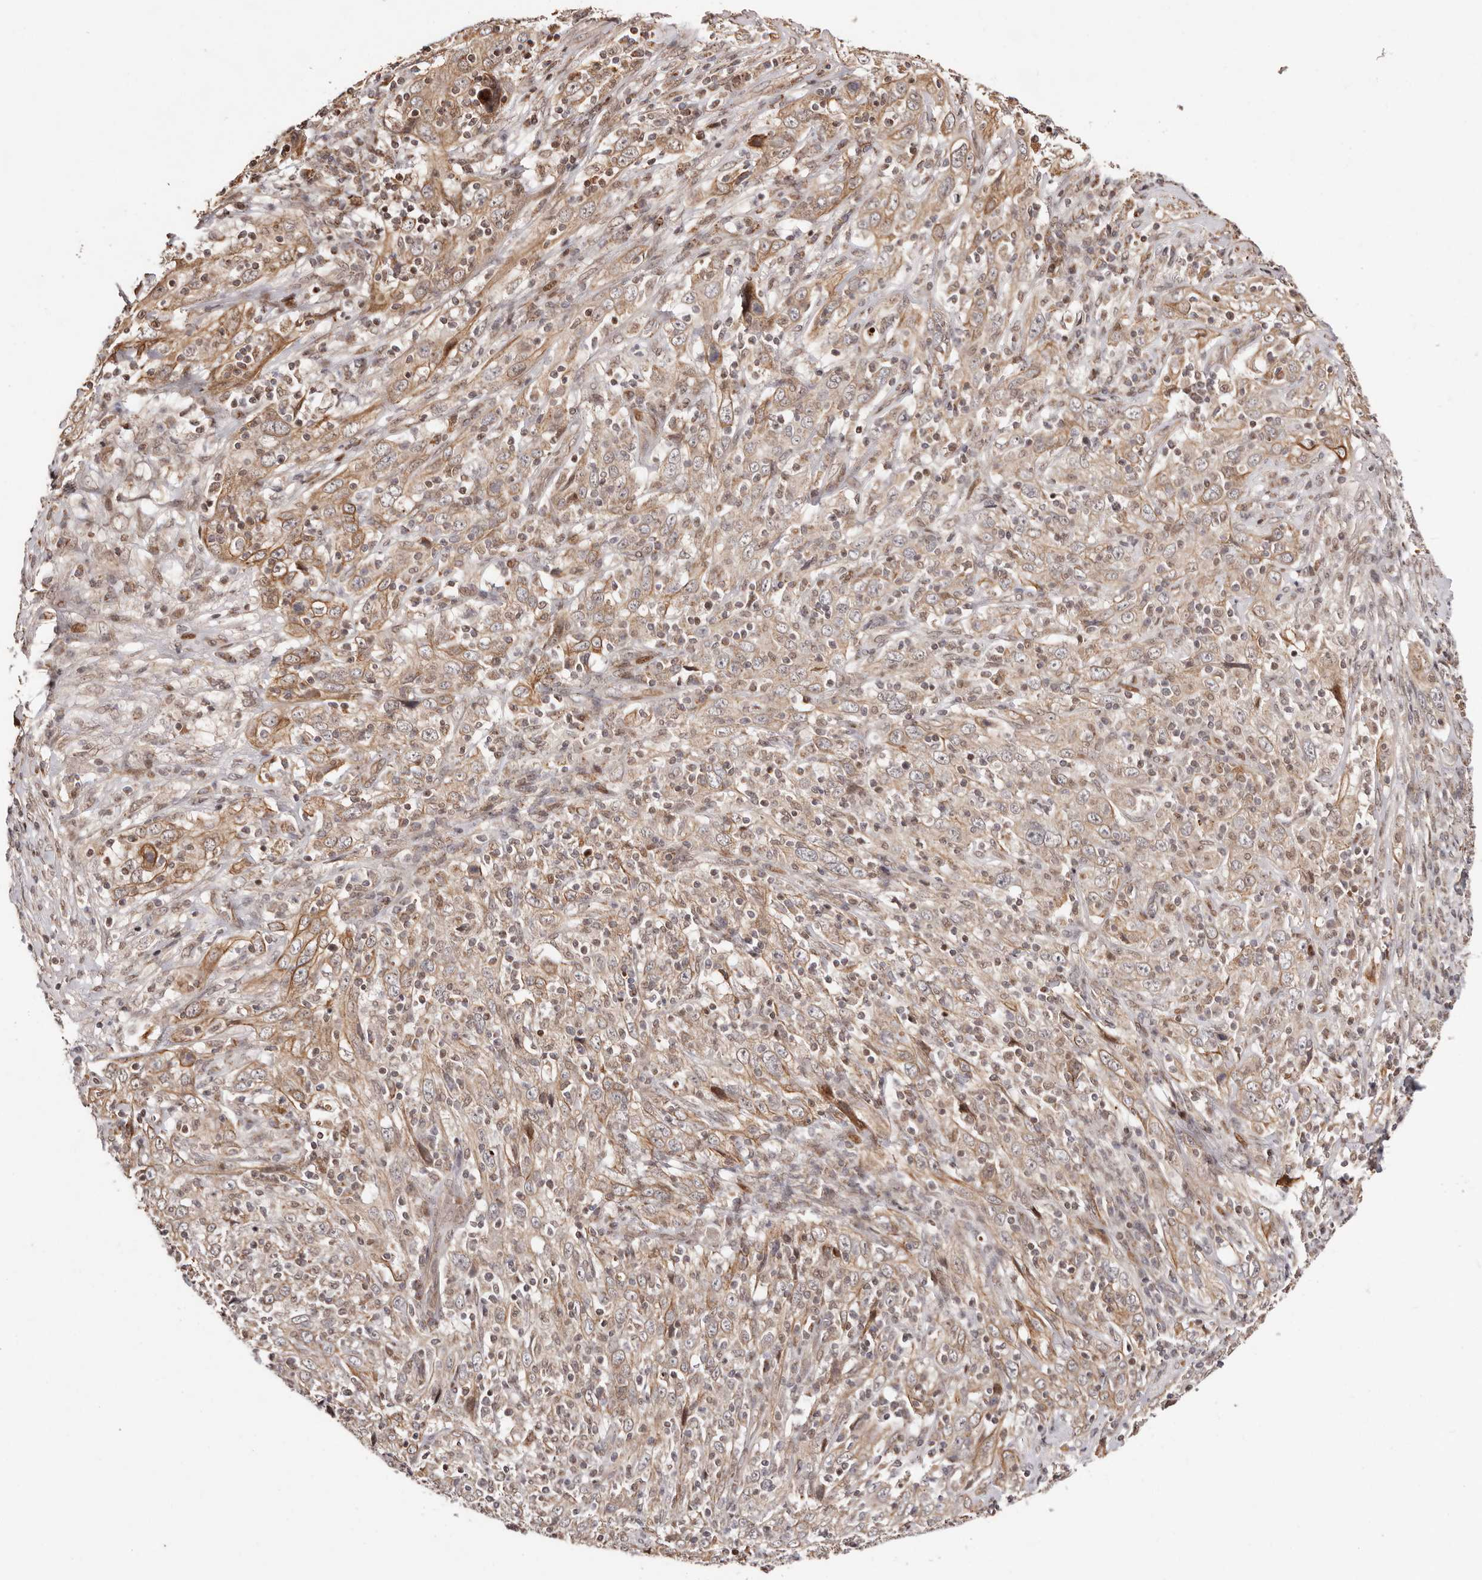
{"staining": {"intensity": "weak", "quantity": ">75%", "location": "cytoplasmic/membranous"}, "tissue": "cervical cancer", "cell_type": "Tumor cells", "image_type": "cancer", "snomed": [{"axis": "morphology", "description": "Squamous cell carcinoma, NOS"}, {"axis": "topography", "description": "Cervix"}], "caption": "Cervical squamous cell carcinoma stained with immunohistochemistry displays weak cytoplasmic/membranous positivity in approximately >75% of tumor cells. (Brightfield microscopy of DAB IHC at high magnification).", "gene": "HIVEP3", "patient": {"sex": "female", "age": 46}}